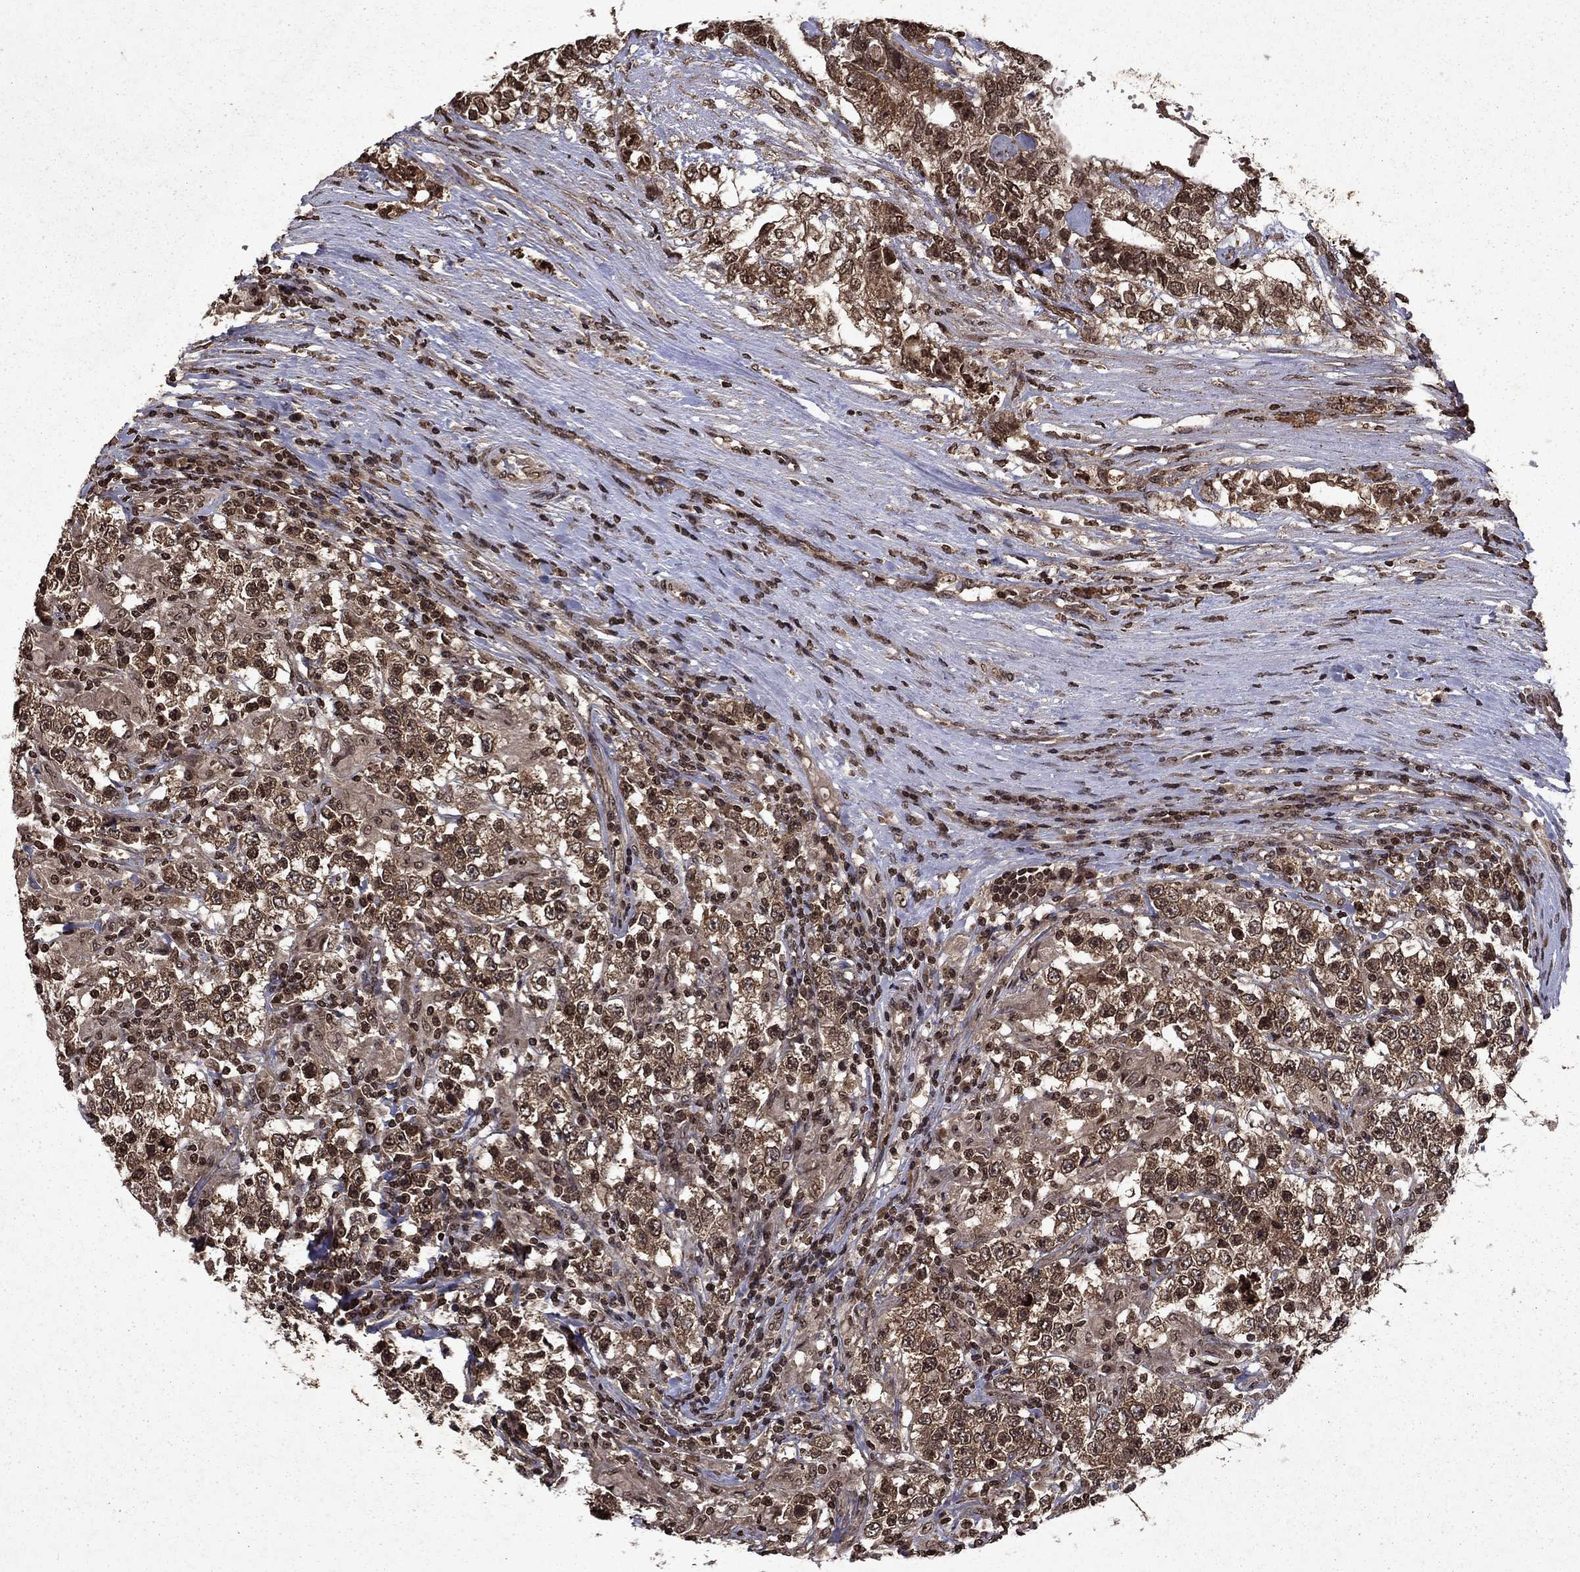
{"staining": {"intensity": "moderate", "quantity": ">75%", "location": "nuclear"}, "tissue": "testis cancer", "cell_type": "Tumor cells", "image_type": "cancer", "snomed": [{"axis": "morphology", "description": "Seminoma, NOS"}, {"axis": "morphology", "description": "Carcinoma, Embryonal, NOS"}, {"axis": "topography", "description": "Testis"}], "caption": "Protein staining by immunohistochemistry (IHC) demonstrates moderate nuclear staining in about >75% of tumor cells in testis seminoma. The staining was performed using DAB, with brown indicating positive protein expression. Nuclei are stained blue with hematoxylin.", "gene": "PIN4", "patient": {"sex": "male", "age": 41}}